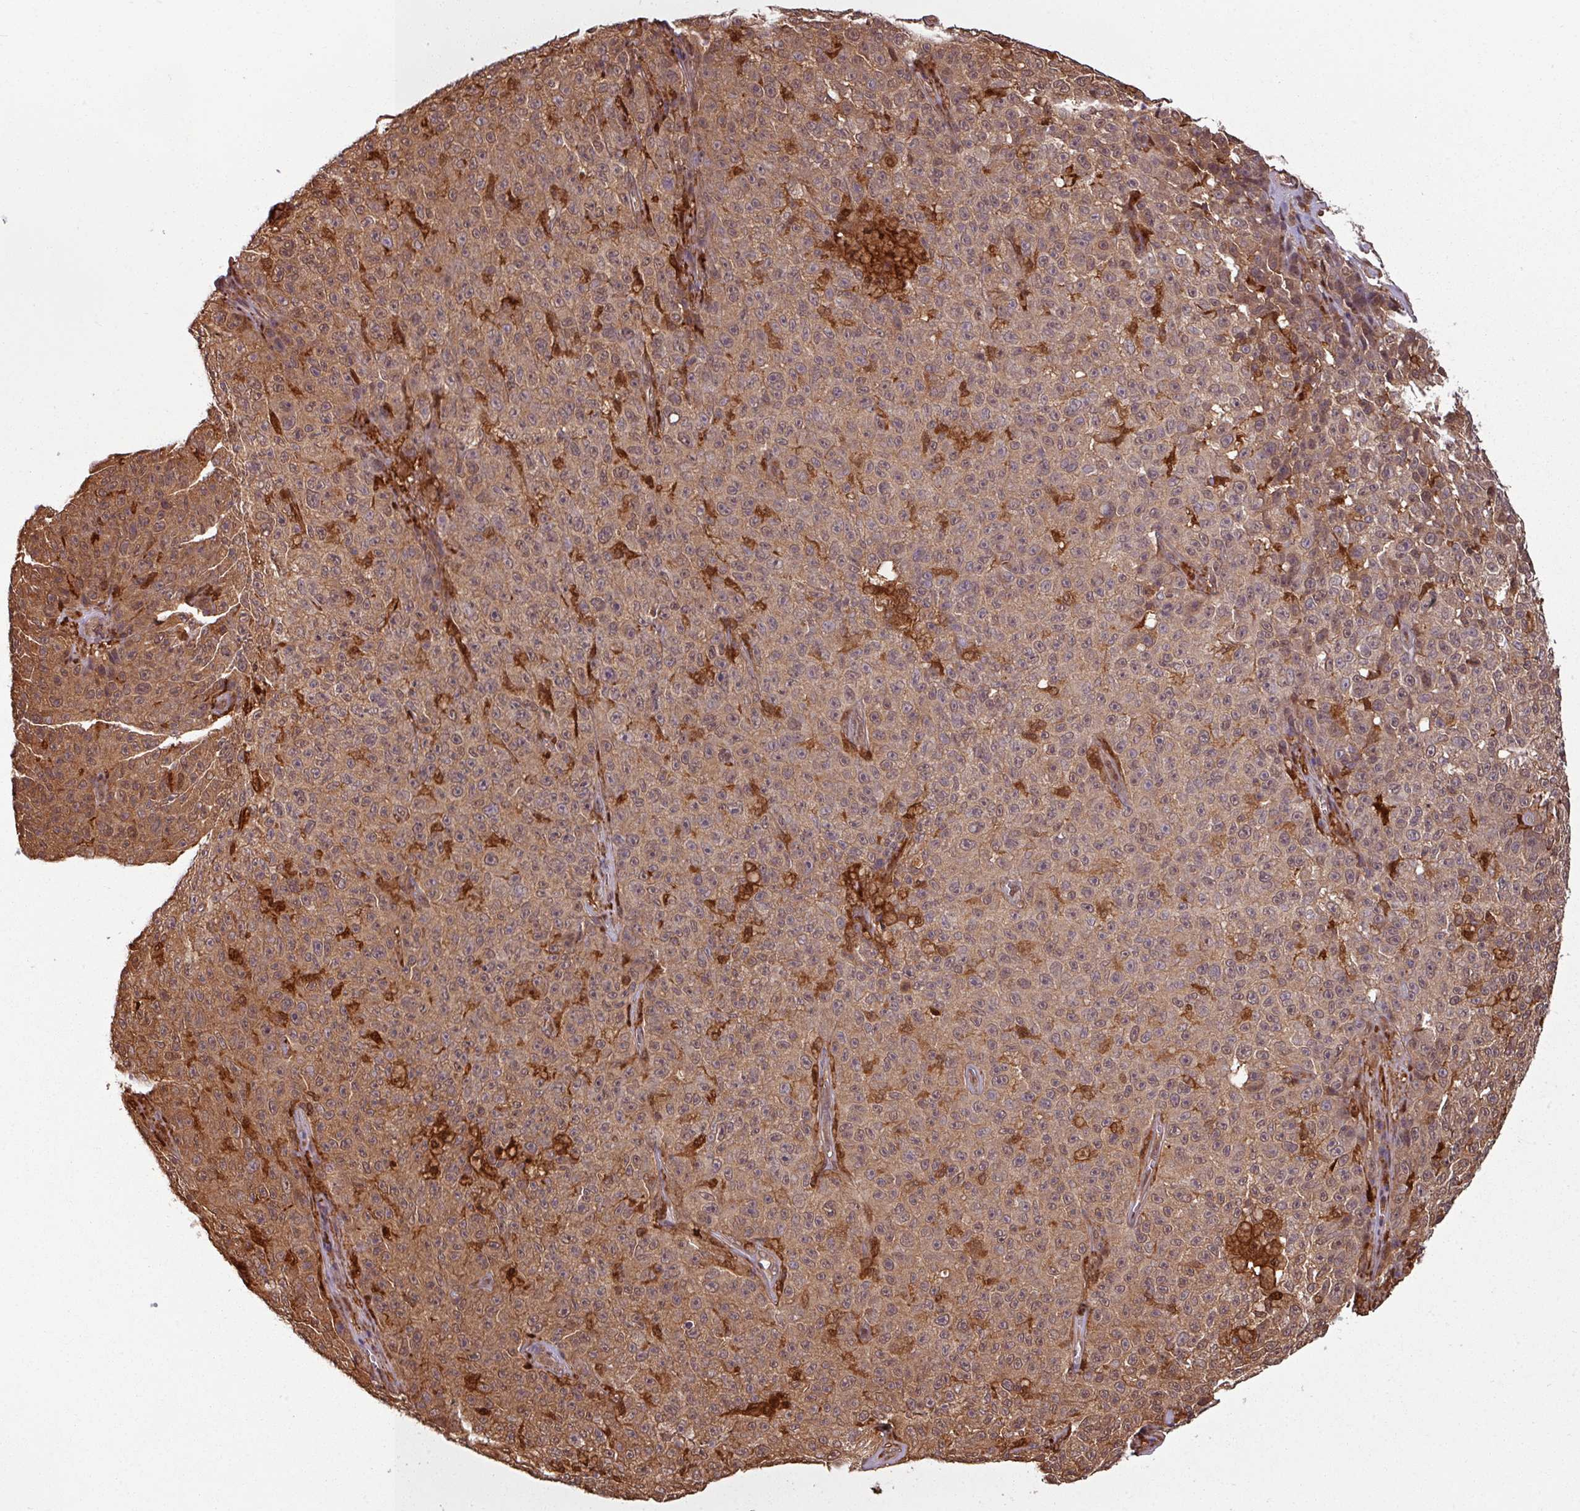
{"staining": {"intensity": "moderate", "quantity": ">75%", "location": "cytoplasmic/membranous,nuclear"}, "tissue": "melanoma", "cell_type": "Tumor cells", "image_type": "cancer", "snomed": [{"axis": "morphology", "description": "Malignant melanoma, NOS"}, {"axis": "topography", "description": "Skin"}], "caption": "This is a photomicrograph of IHC staining of malignant melanoma, which shows moderate expression in the cytoplasmic/membranous and nuclear of tumor cells.", "gene": "KCTD11", "patient": {"sex": "female", "age": 82}}